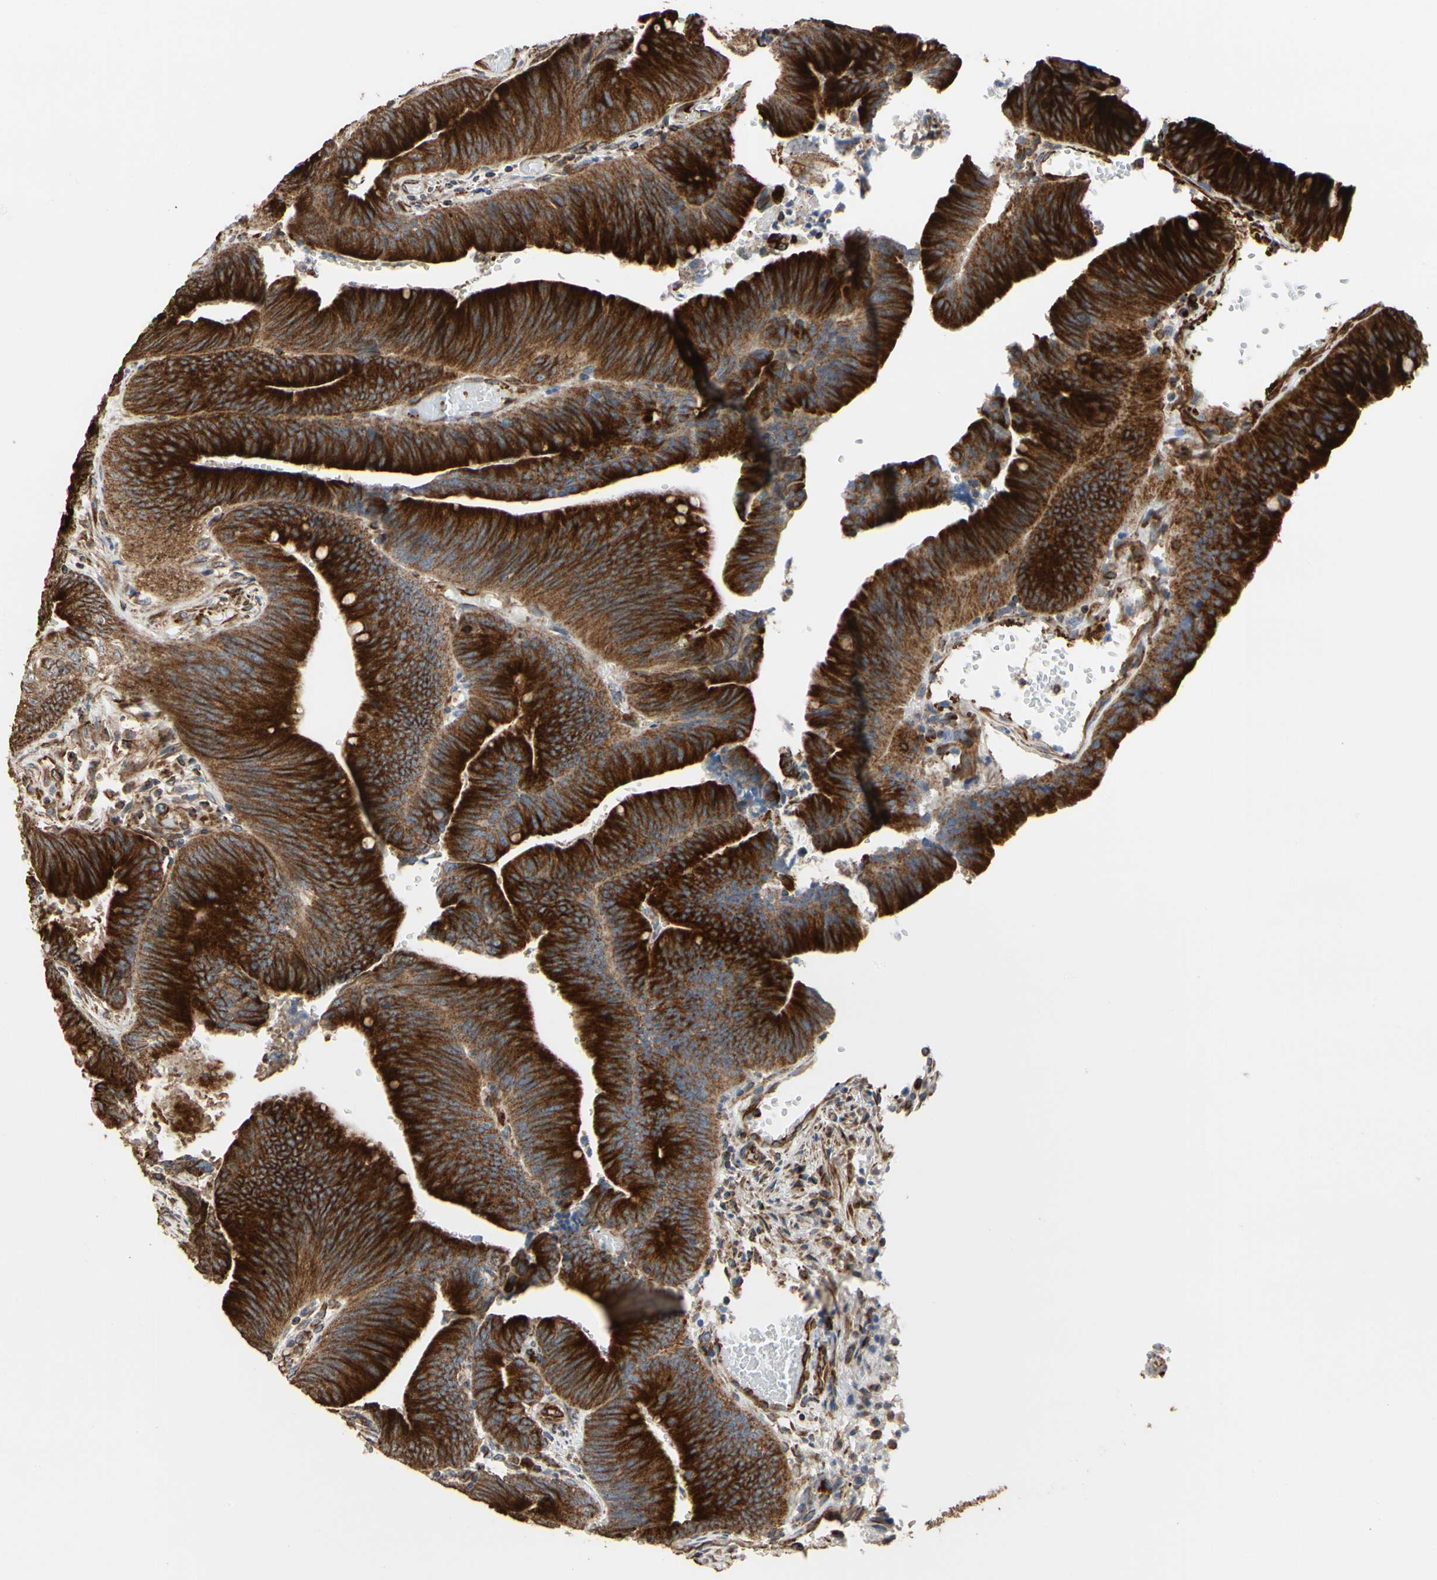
{"staining": {"intensity": "strong", "quantity": "25%-75%", "location": "cytoplasmic/membranous"}, "tissue": "colorectal cancer", "cell_type": "Tumor cells", "image_type": "cancer", "snomed": [{"axis": "morphology", "description": "Adenocarcinoma, NOS"}, {"axis": "topography", "description": "Rectum"}], "caption": "Adenocarcinoma (colorectal) stained with a protein marker demonstrates strong staining in tumor cells.", "gene": "TUBA1A", "patient": {"sex": "female", "age": 66}}